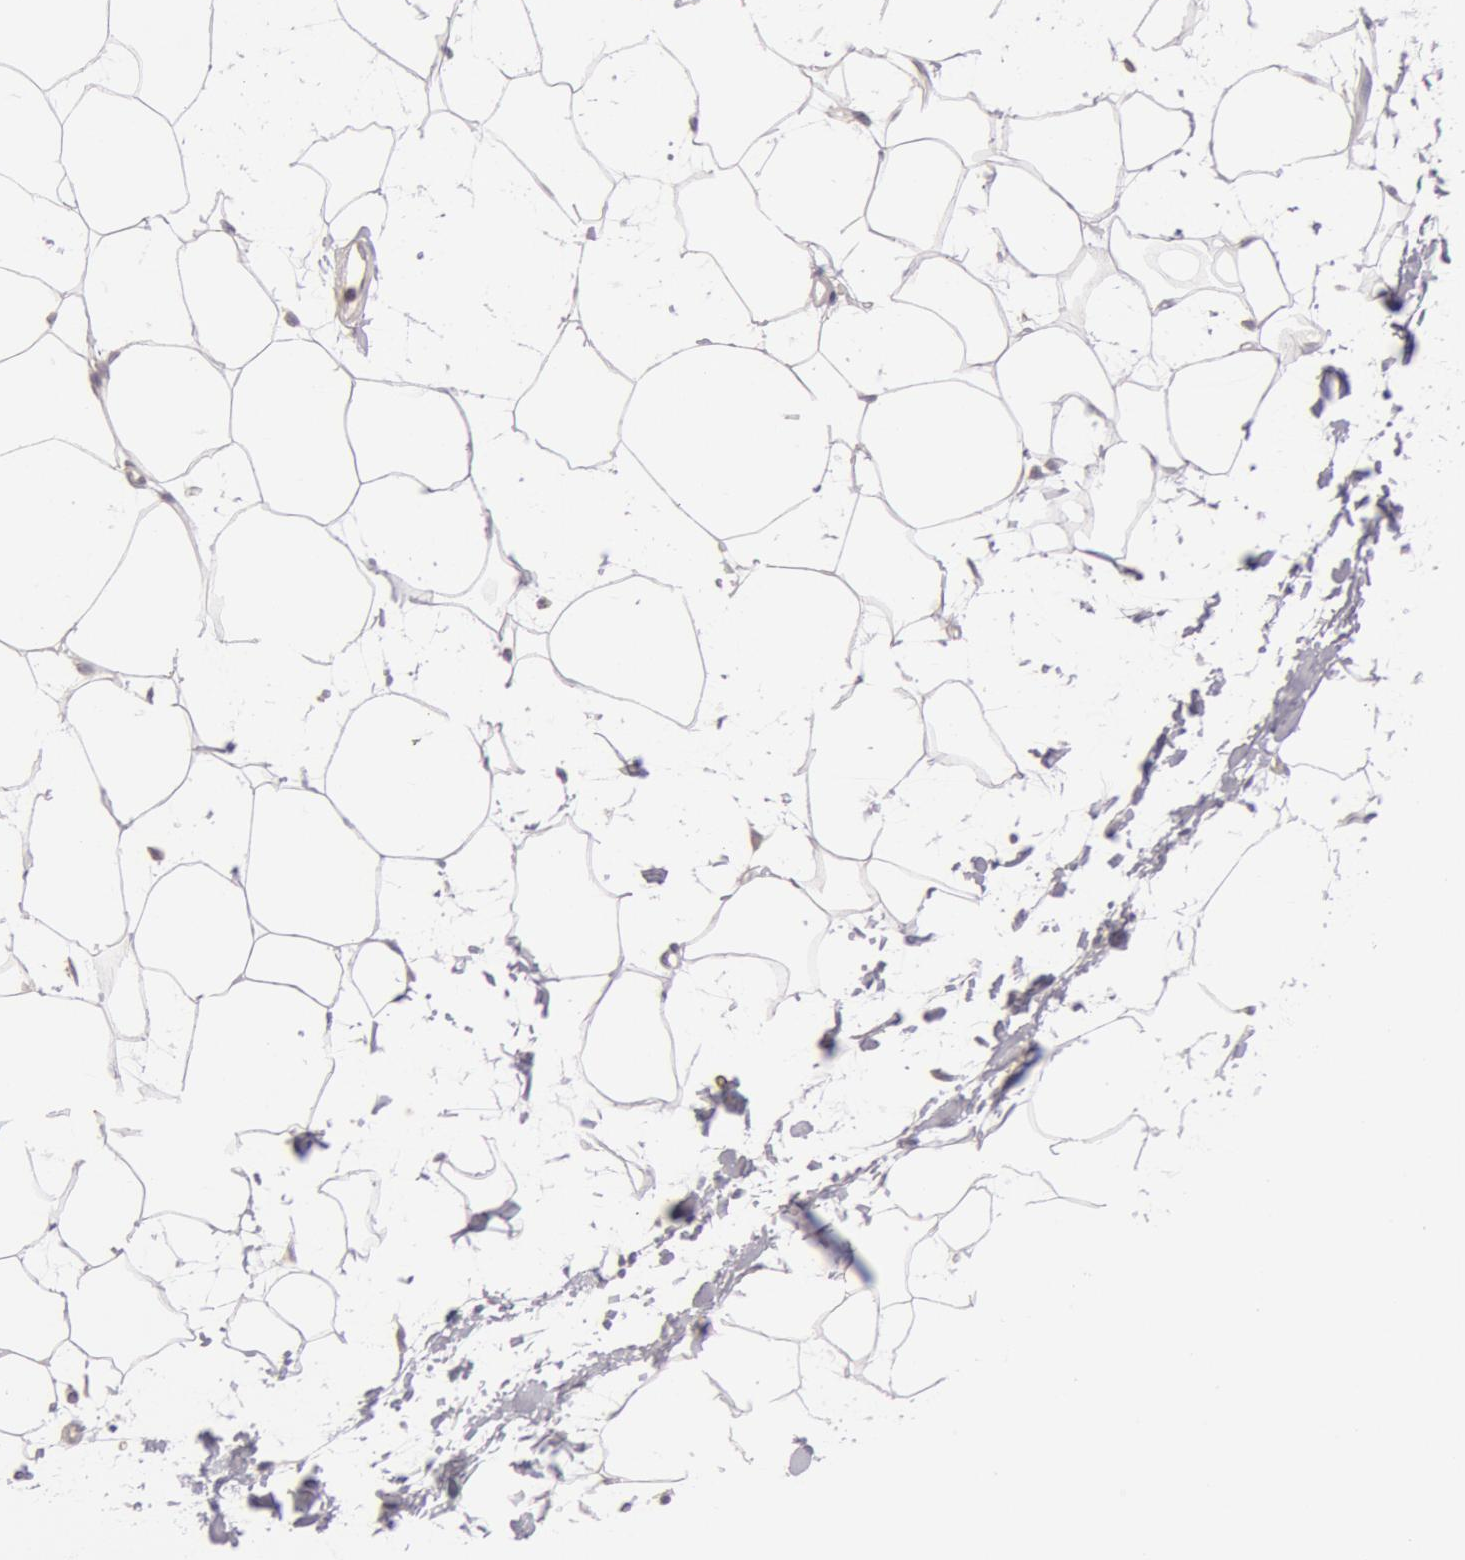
{"staining": {"intensity": "negative", "quantity": "none", "location": "none"}, "tissue": "adipose tissue", "cell_type": "Adipocytes", "image_type": "normal", "snomed": [{"axis": "morphology", "description": "Normal tissue, NOS"}, {"axis": "topography", "description": "Breast"}], "caption": "A high-resolution photomicrograph shows IHC staining of benign adipose tissue, which reveals no significant positivity in adipocytes.", "gene": "KRT18", "patient": {"sex": "female", "age": 45}}